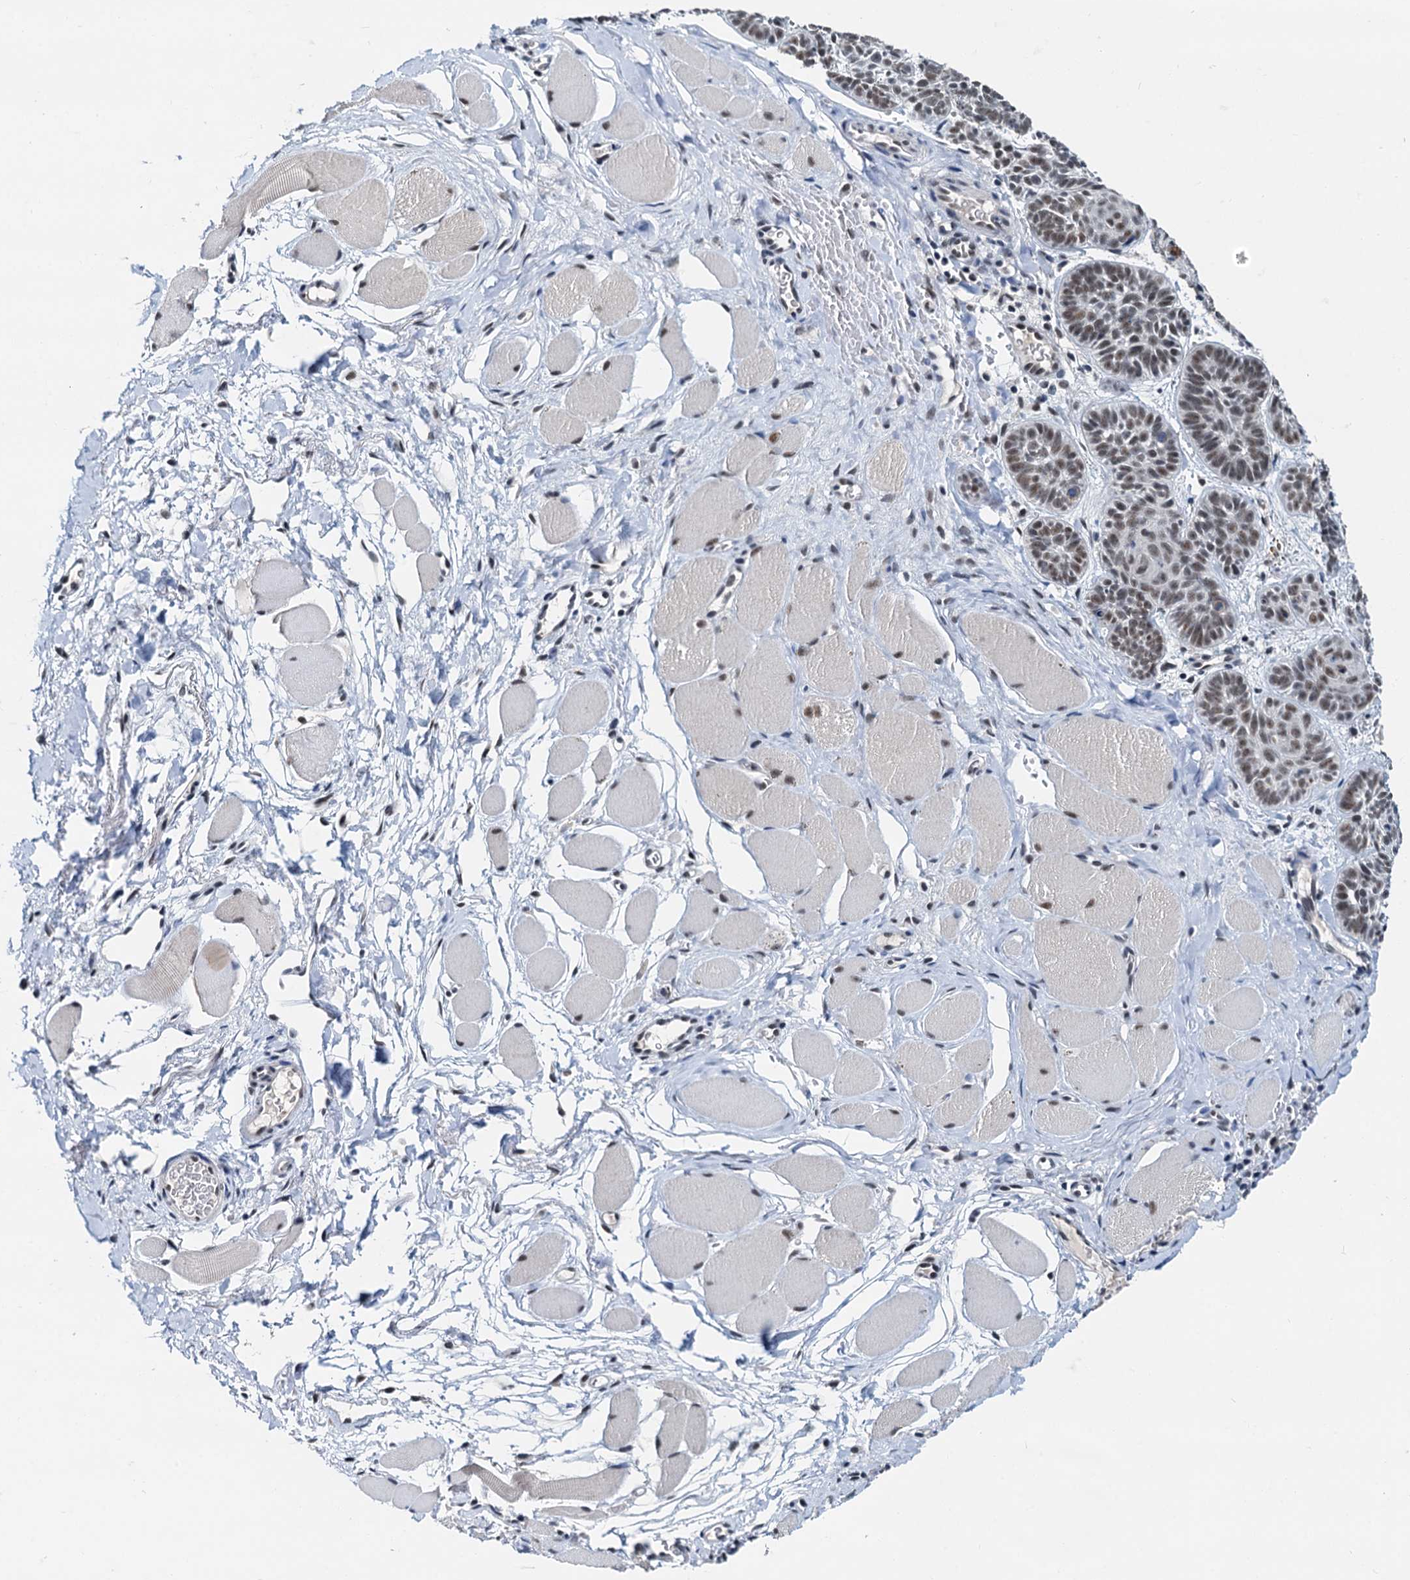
{"staining": {"intensity": "moderate", "quantity": ">75%", "location": "nuclear"}, "tissue": "skin cancer", "cell_type": "Tumor cells", "image_type": "cancer", "snomed": [{"axis": "morphology", "description": "Basal cell carcinoma"}, {"axis": "topography", "description": "Skin"}], "caption": "Immunohistochemical staining of human skin cancer reveals medium levels of moderate nuclear protein staining in about >75% of tumor cells.", "gene": "SNRPD1", "patient": {"sex": "male", "age": 85}}